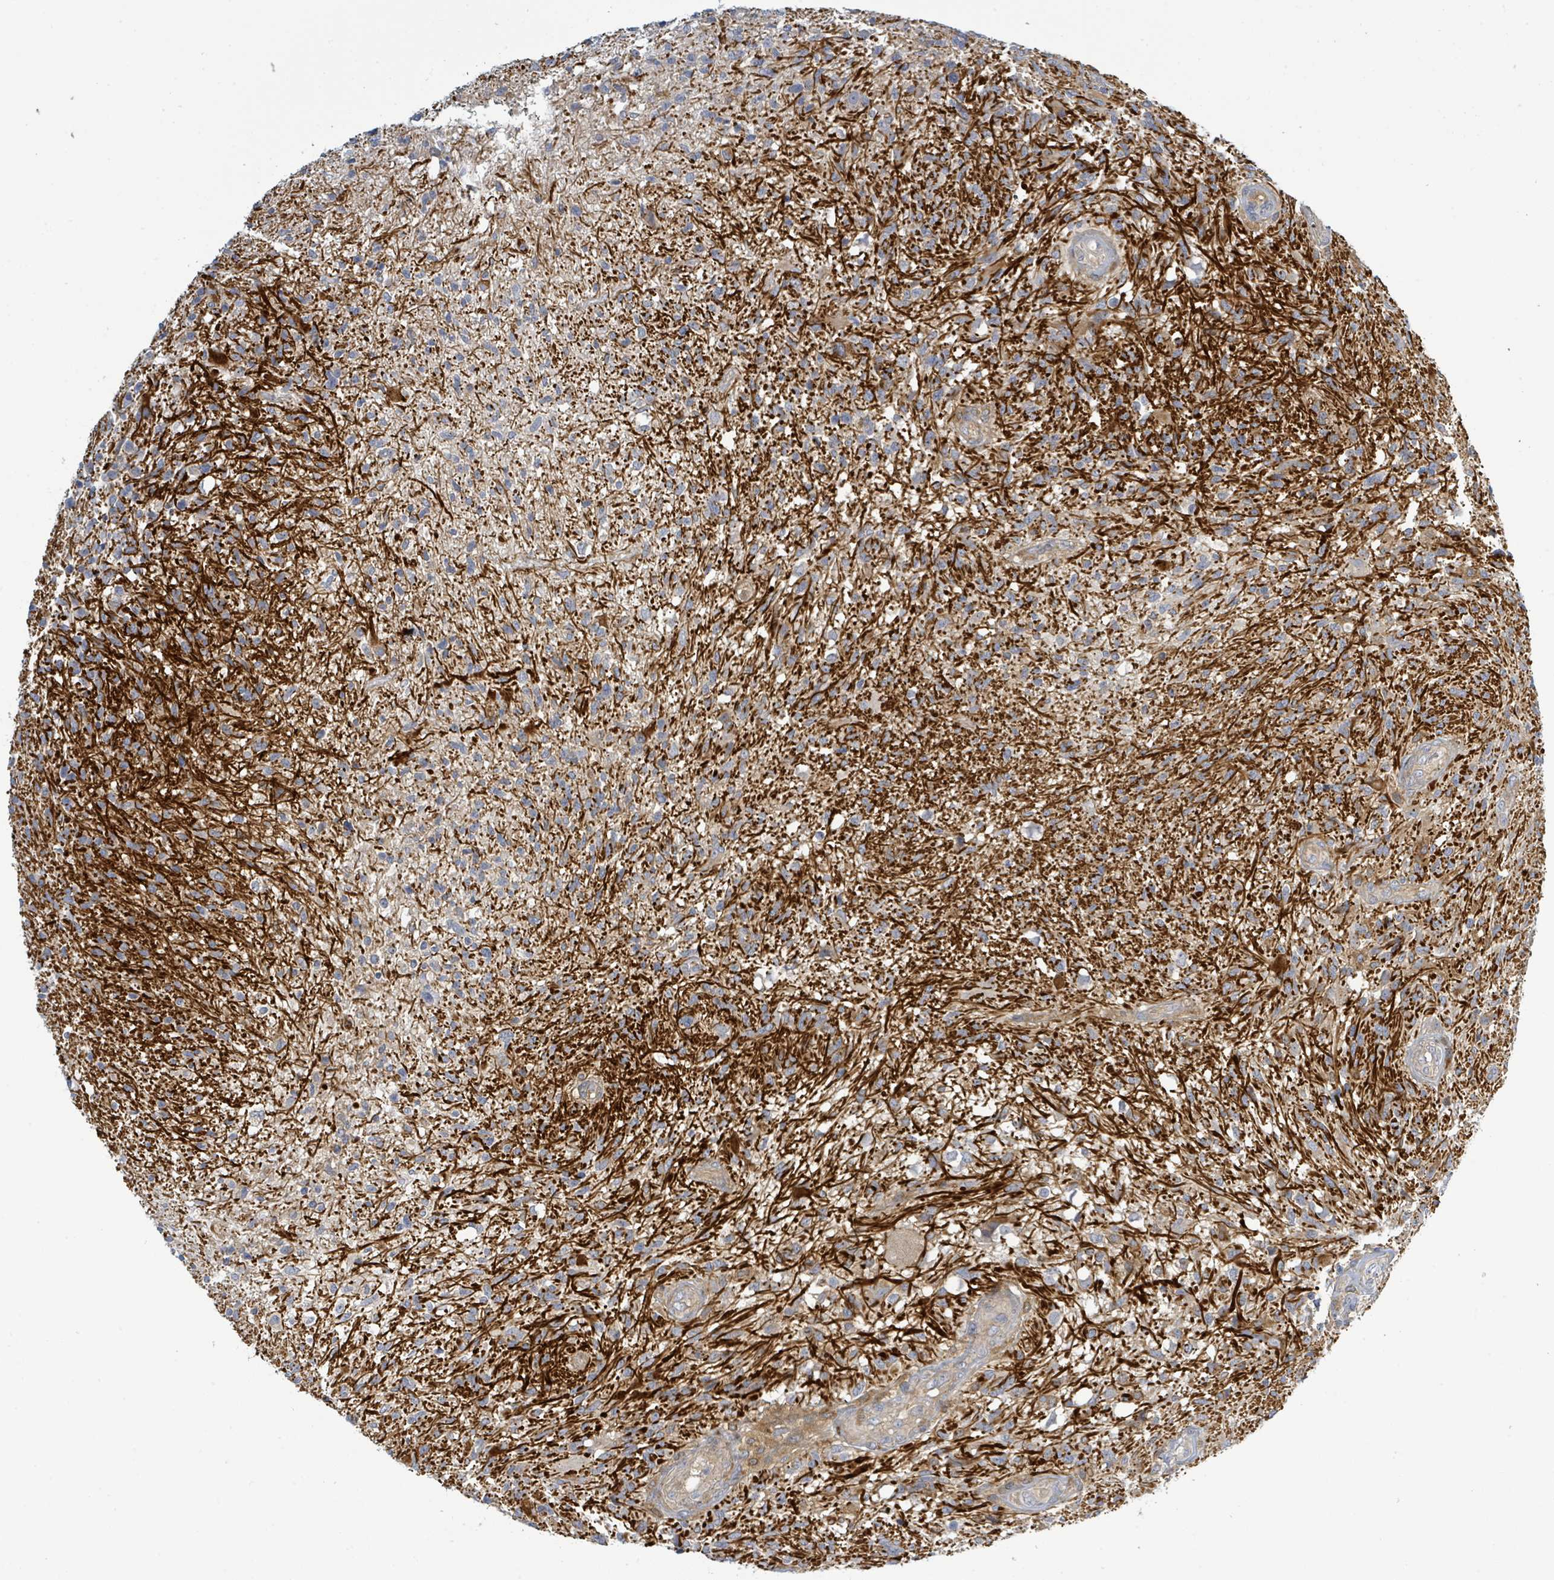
{"staining": {"intensity": "negative", "quantity": "none", "location": "none"}, "tissue": "glioma", "cell_type": "Tumor cells", "image_type": "cancer", "snomed": [{"axis": "morphology", "description": "Glioma, malignant, High grade"}, {"axis": "topography", "description": "Brain"}], "caption": "Micrograph shows no protein positivity in tumor cells of high-grade glioma (malignant) tissue.", "gene": "CFAP210", "patient": {"sex": "male", "age": 56}}